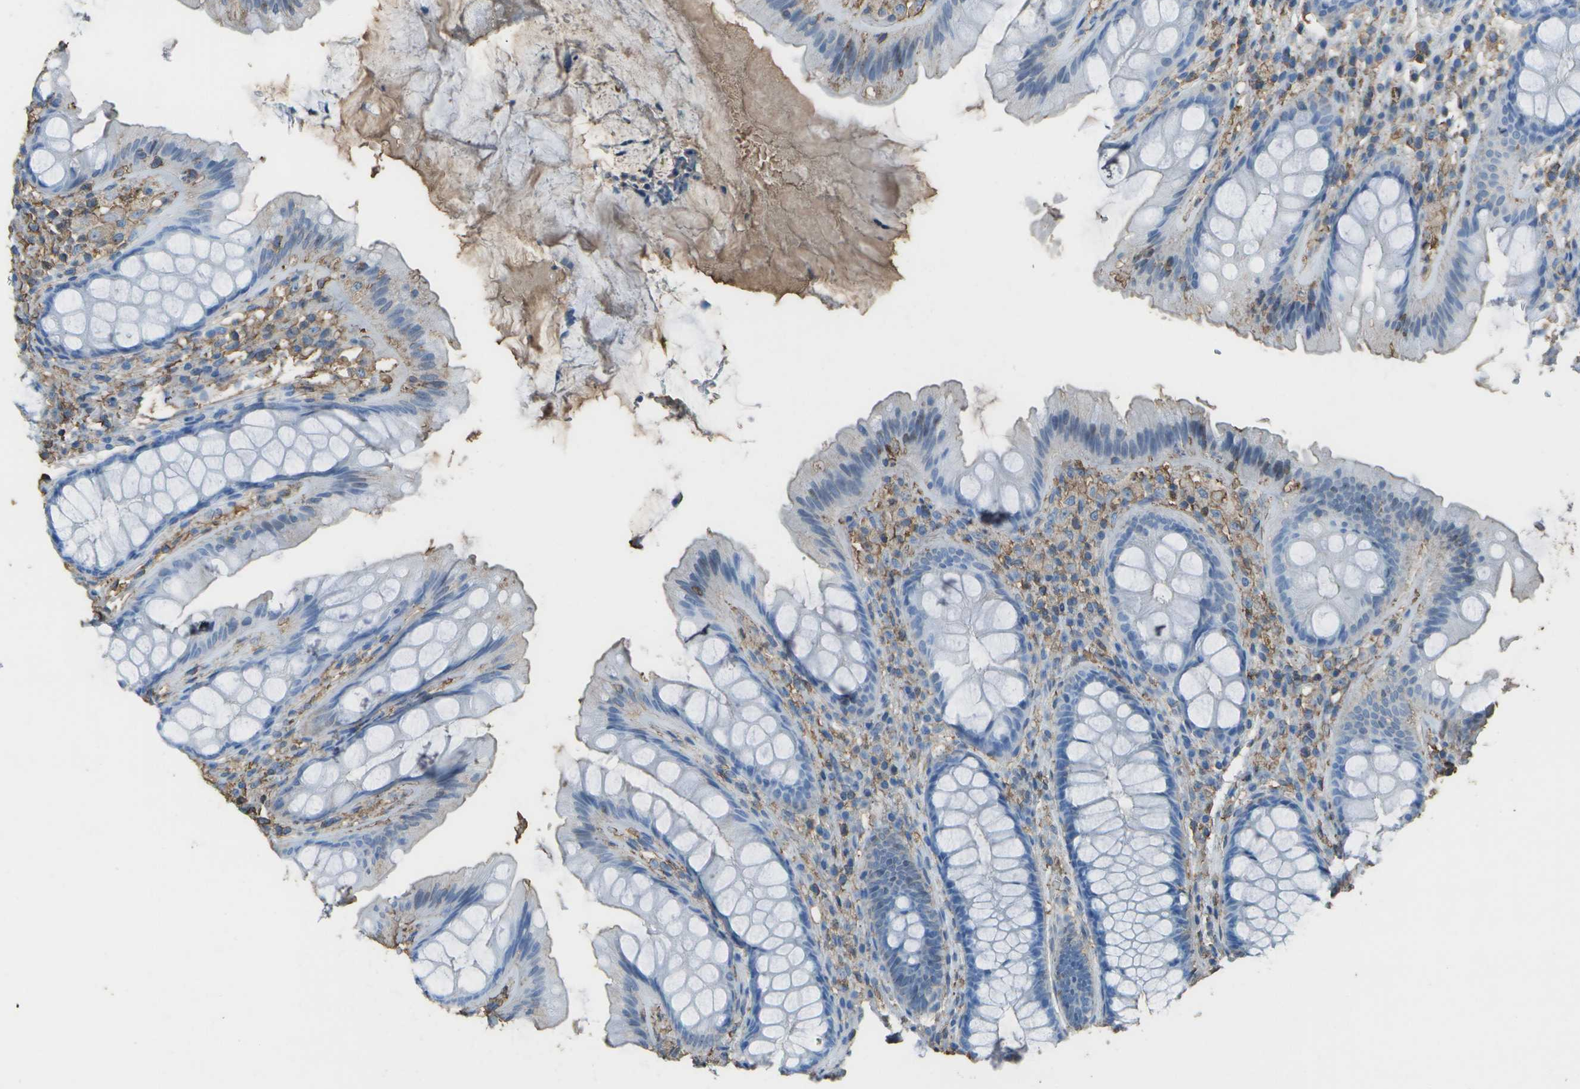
{"staining": {"intensity": "weak", "quantity": ">75%", "location": "cytoplasmic/membranous"}, "tissue": "colon", "cell_type": "Endothelial cells", "image_type": "normal", "snomed": [{"axis": "morphology", "description": "Normal tissue, NOS"}, {"axis": "topography", "description": "Colon"}], "caption": "Weak cytoplasmic/membranous positivity for a protein is identified in approximately >75% of endothelial cells of unremarkable colon using IHC.", "gene": "CYP4F11", "patient": {"sex": "female", "age": 56}}